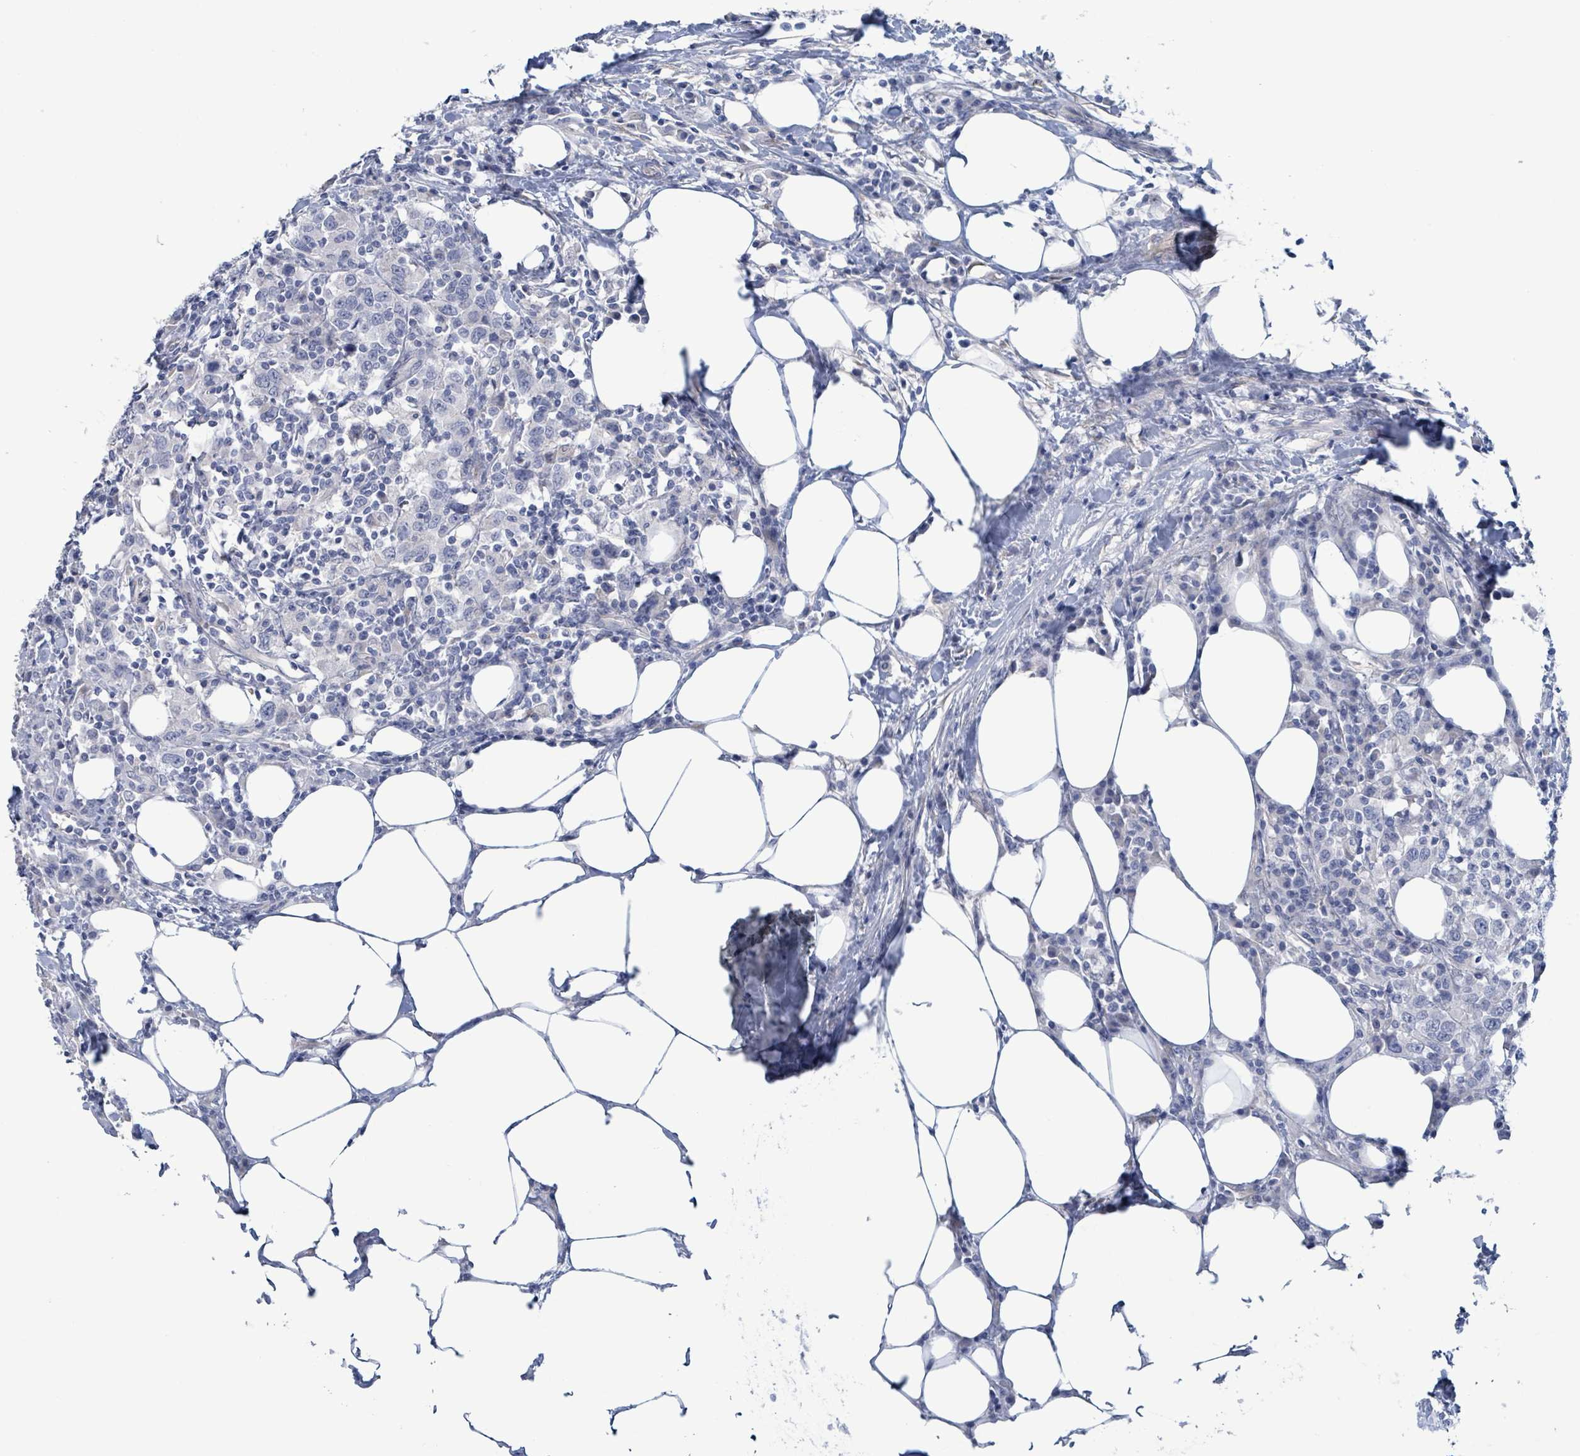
{"staining": {"intensity": "negative", "quantity": "none", "location": "none"}, "tissue": "urothelial cancer", "cell_type": "Tumor cells", "image_type": "cancer", "snomed": [{"axis": "morphology", "description": "Urothelial carcinoma, High grade"}, {"axis": "topography", "description": "Urinary bladder"}], "caption": "This is an immunohistochemistry (IHC) micrograph of urothelial carcinoma (high-grade). There is no staining in tumor cells.", "gene": "PKLR", "patient": {"sex": "male", "age": 61}}